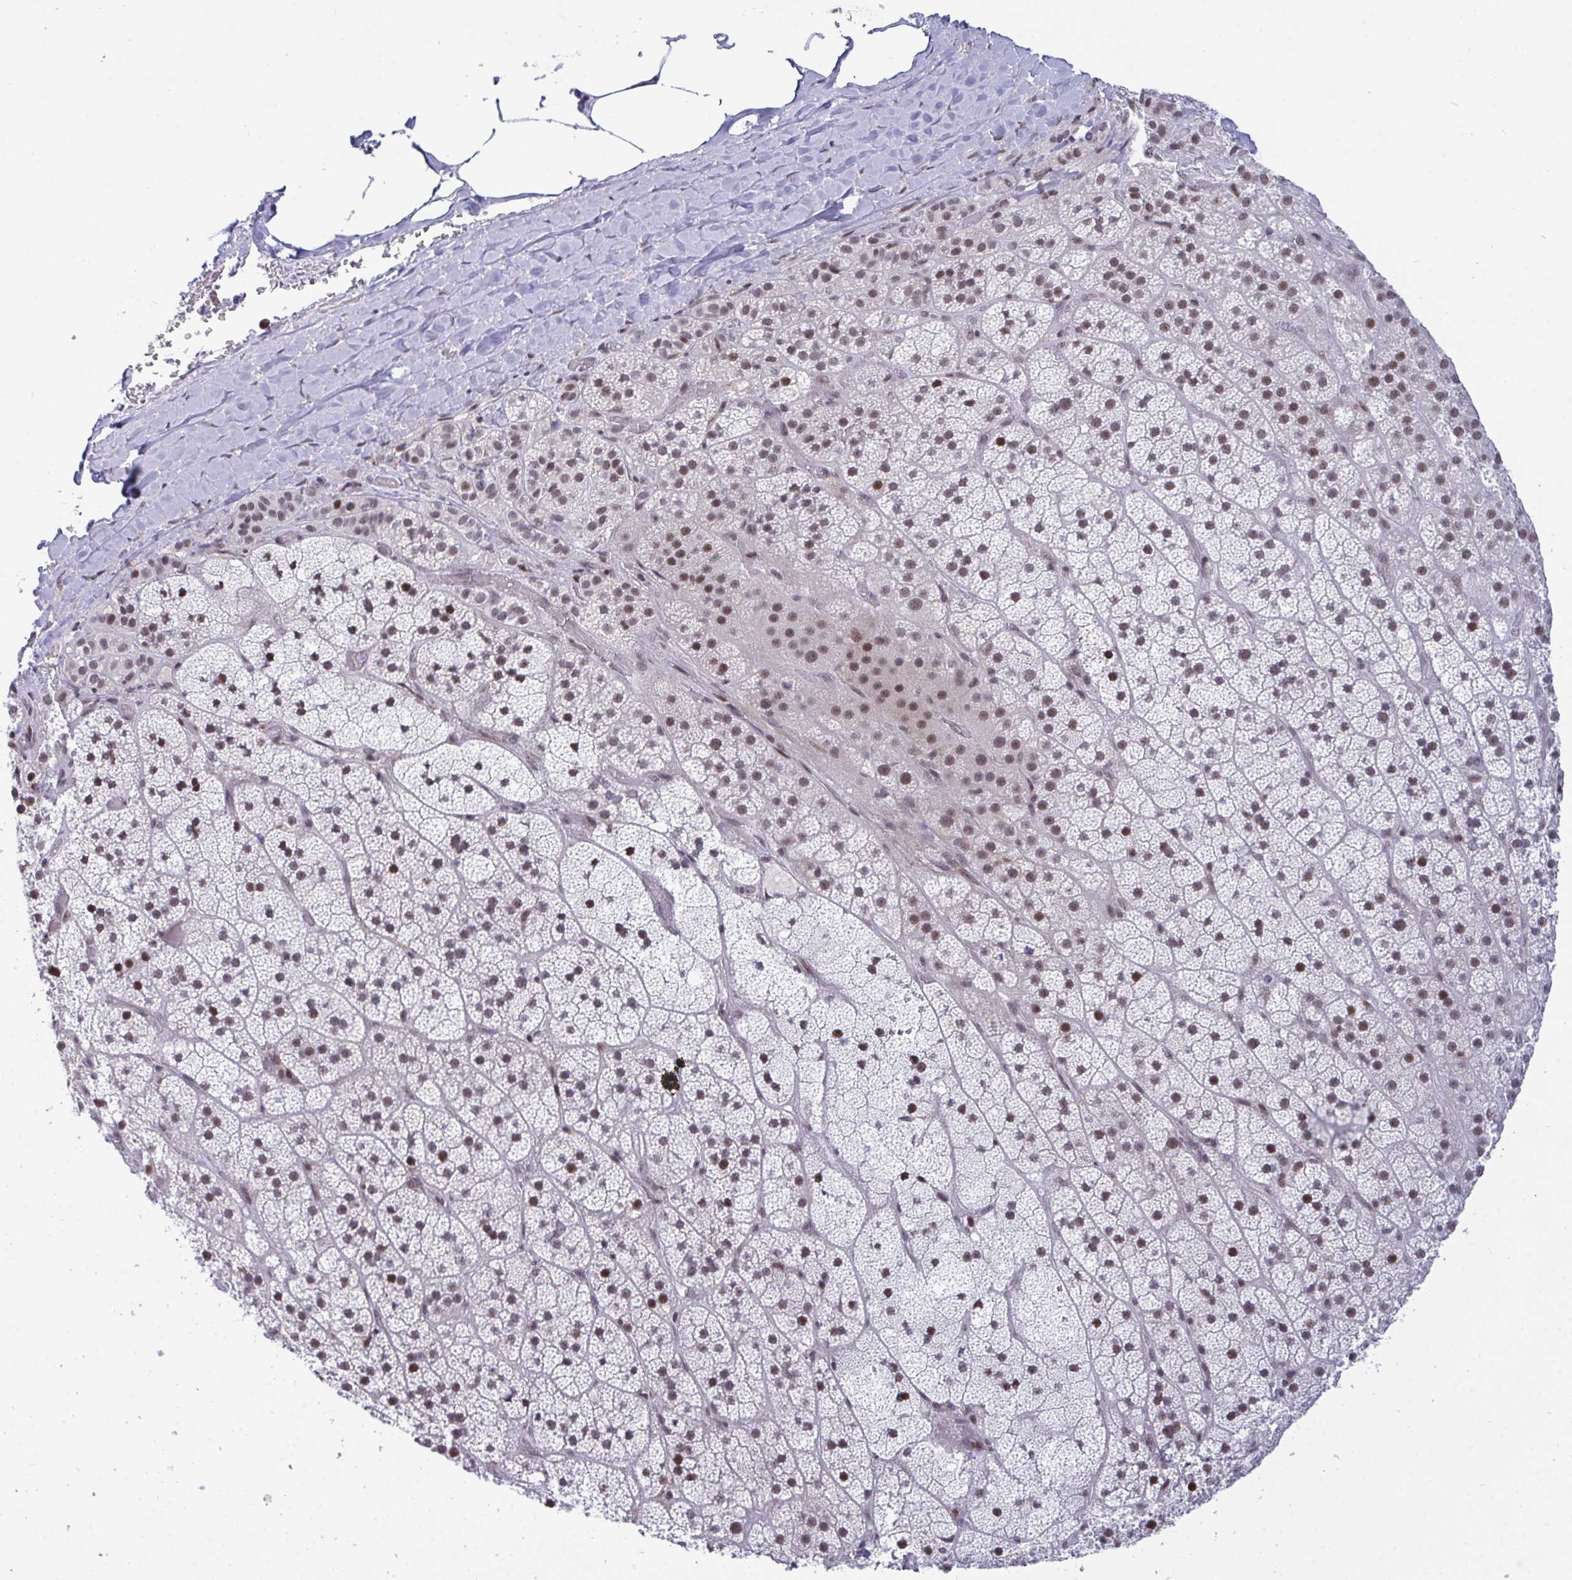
{"staining": {"intensity": "strong", "quantity": "25%-75%", "location": "nuclear"}, "tissue": "adrenal gland", "cell_type": "Glandular cells", "image_type": "normal", "snomed": [{"axis": "morphology", "description": "Normal tissue, NOS"}, {"axis": "topography", "description": "Adrenal gland"}], "caption": "Protein expression analysis of unremarkable adrenal gland reveals strong nuclear positivity in about 25%-75% of glandular cells. Immunohistochemistry (ihc) stains the protein in brown and the nuclei are stained blue.", "gene": "WBP11", "patient": {"sex": "male", "age": 57}}